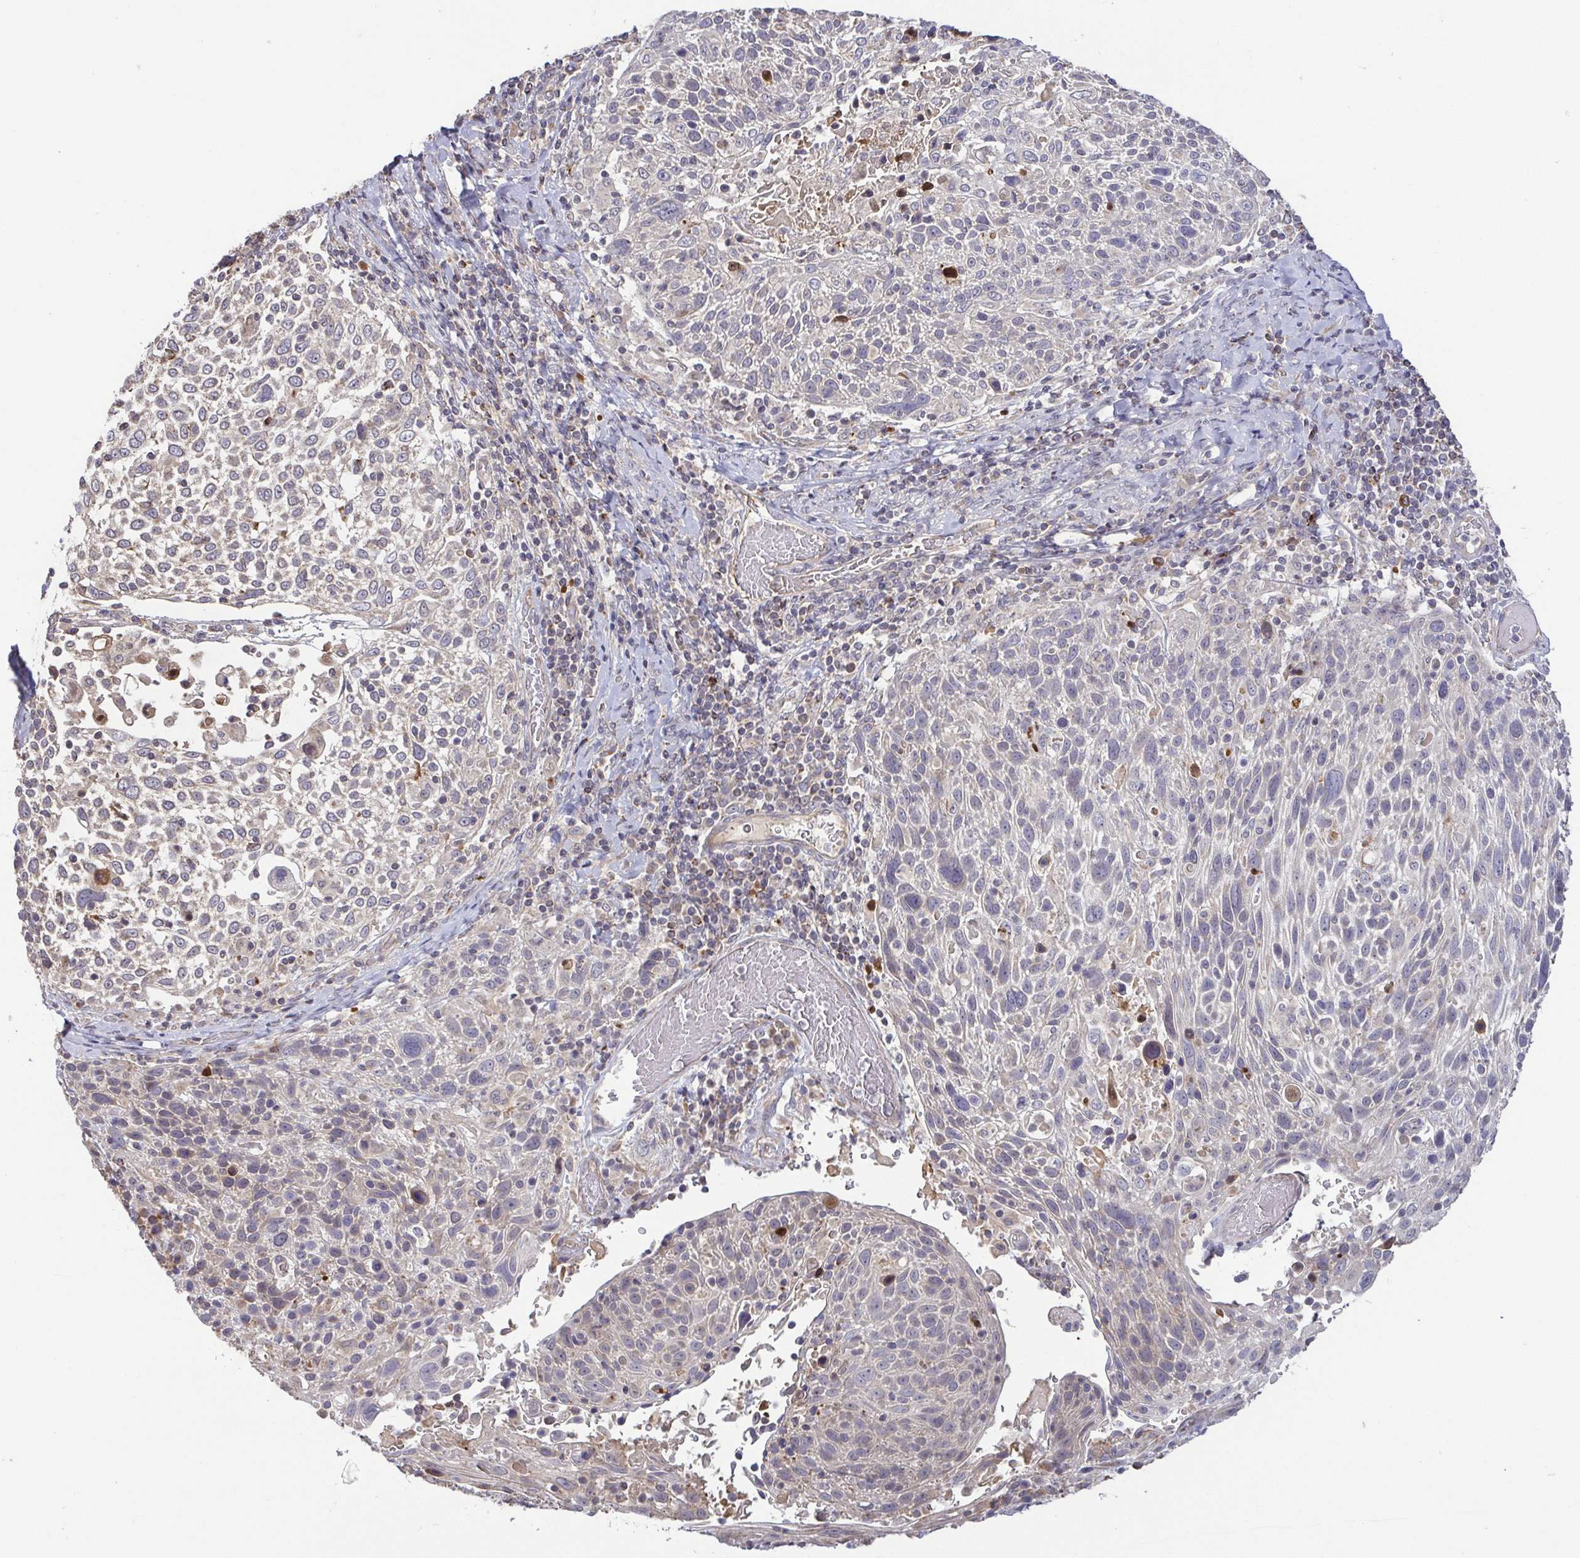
{"staining": {"intensity": "weak", "quantity": "<25%", "location": "cytoplasmic/membranous"}, "tissue": "cervical cancer", "cell_type": "Tumor cells", "image_type": "cancer", "snomed": [{"axis": "morphology", "description": "Squamous cell carcinoma, NOS"}, {"axis": "topography", "description": "Cervix"}], "caption": "The histopathology image displays no staining of tumor cells in squamous cell carcinoma (cervical).", "gene": "OSBPL7", "patient": {"sex": "female", "age": 61}}